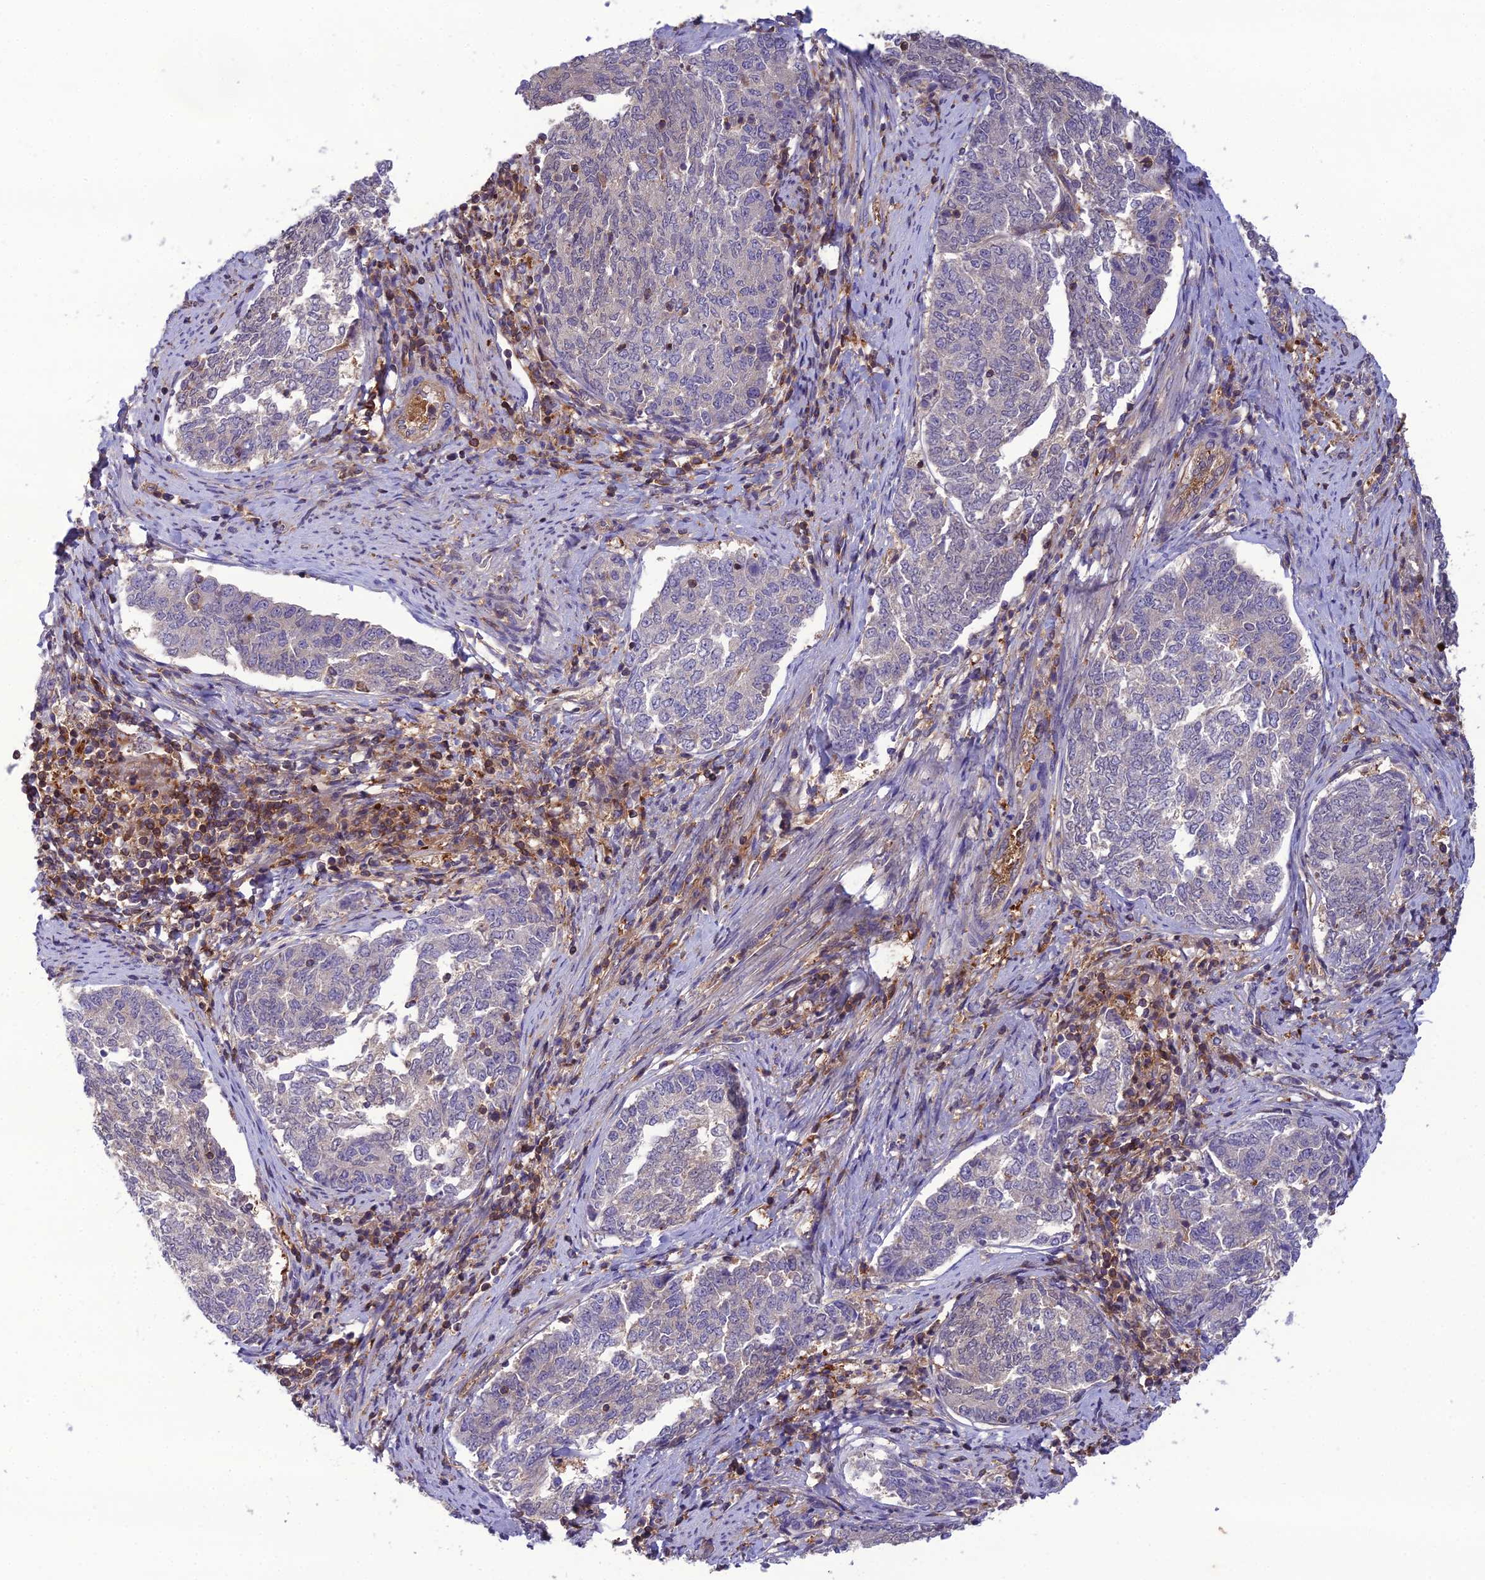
{"staining": {"intensity": "negative", "quantity": "none", "location": "none"}, "tissue": "endometrial cancer", "cell_type": "Tumor cells", "image_type": "cancer", "snomed": [{"axis": "morphology", "description": "Adenocarcinoma, NOS"}, {"axis": "topography", "description": "Endometrium"}], "caption": "High magnification brightfield microscopy of endometrial cancer (adenocarcinoma) stained with DAB (3,3'-diaminobenzidine) (brown) and counterstained with hematoxylin (blue): tumor cells show no significant expression.", "gene": "GDF6", "patient": {"sex": "female", "age": 80}}